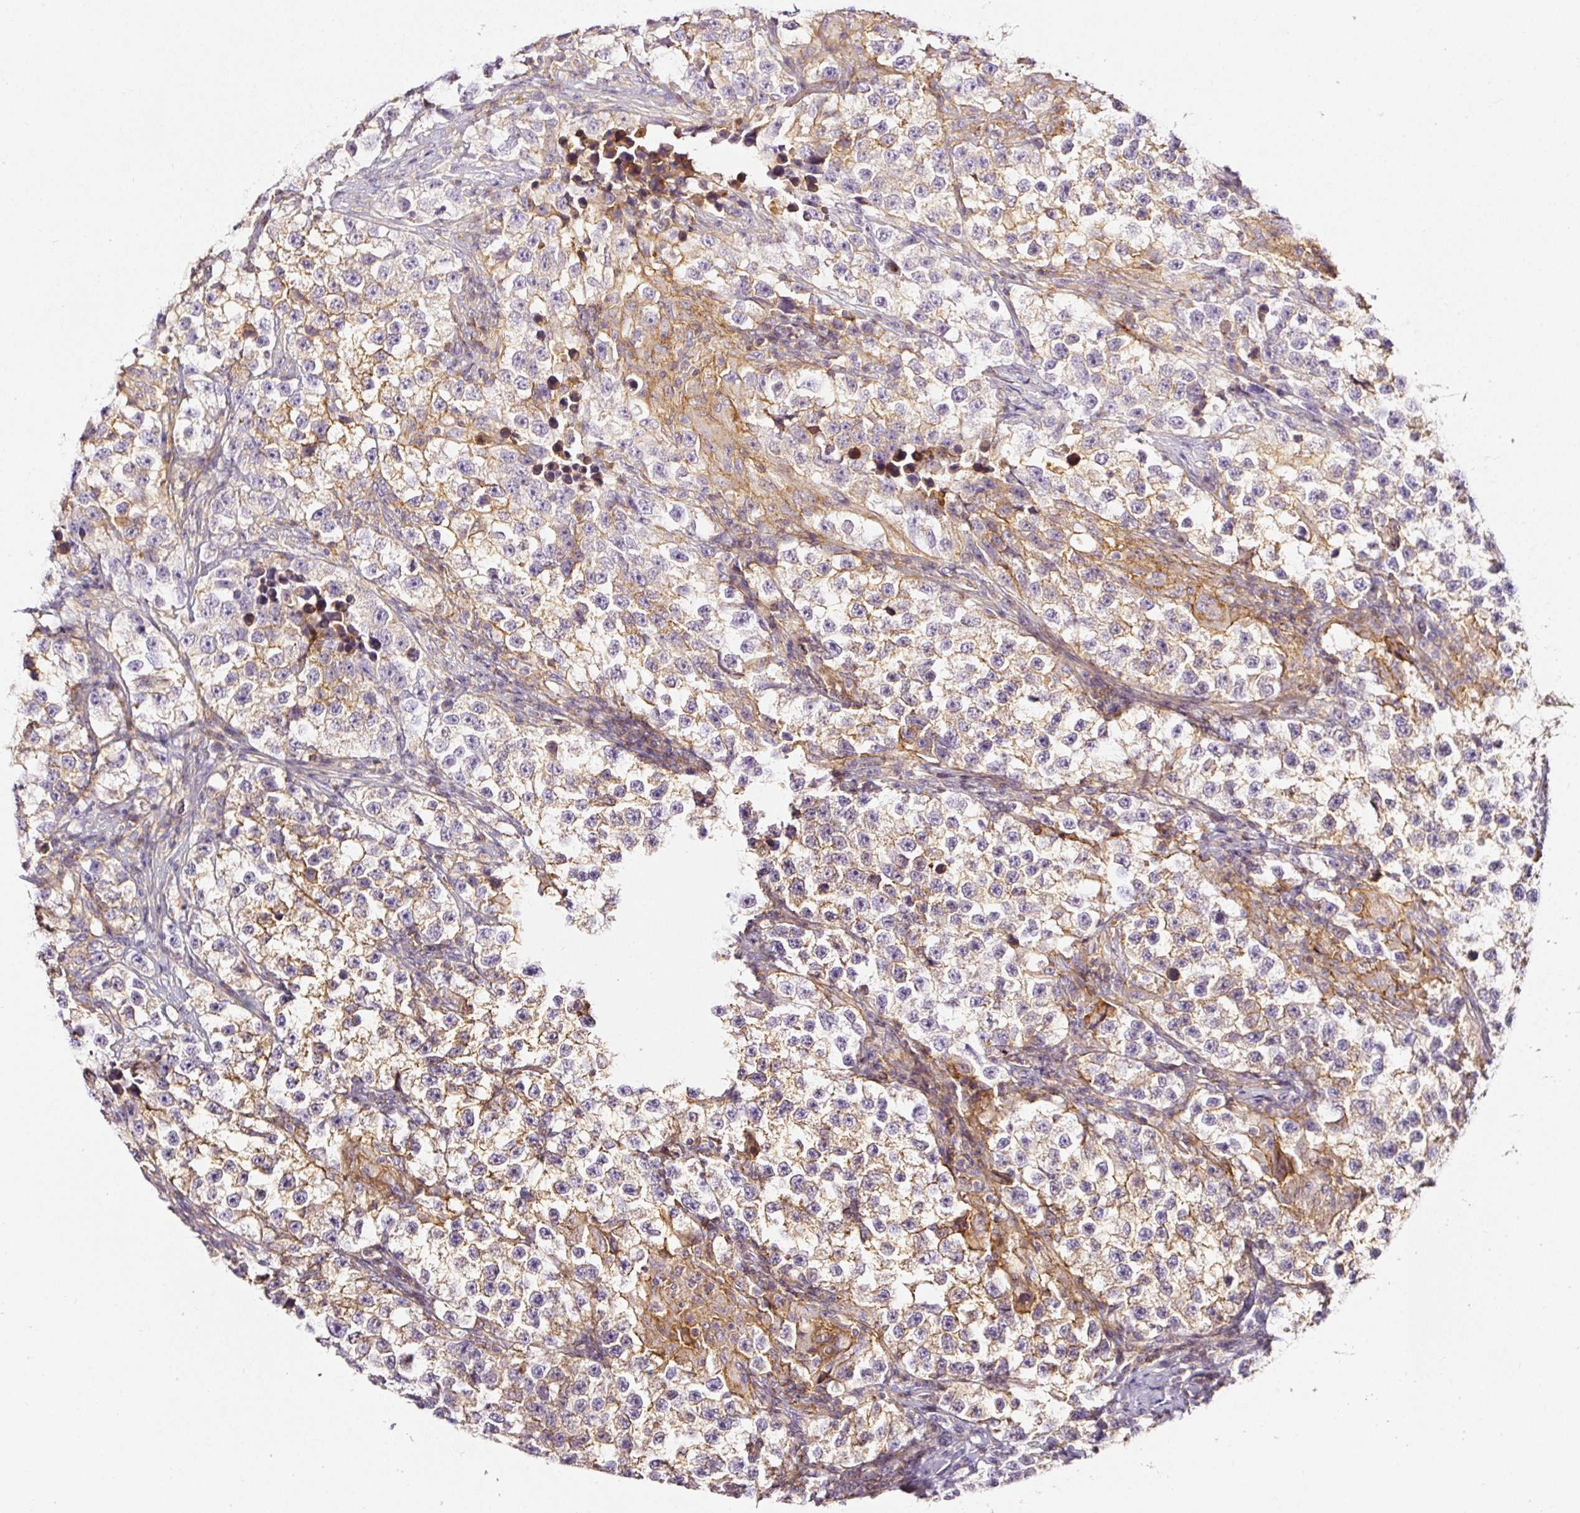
{"staining": {"intensity": "moderate", "quantity": "25%-75%", "location": "cytoplasmic/membranous"}, "tissue": "testis cancer", "cell_type": "Tumor cells", "image_type": "cancer", "snomed": [{"axis": "morphology", "description": "Seminoma, NOS"}, {"axis": "topography", "description": "Testis"}], "caption": "Immunohistochemistry micrograph of human testis cancer (seminoma) stained for a protein (brown), which reveals medium levels of moderate cytoplasmic/membranous positivity in about 25%-75% of tumor cells.", "gene": "CD47", "patient": {"sex": "male", "age": 46}}